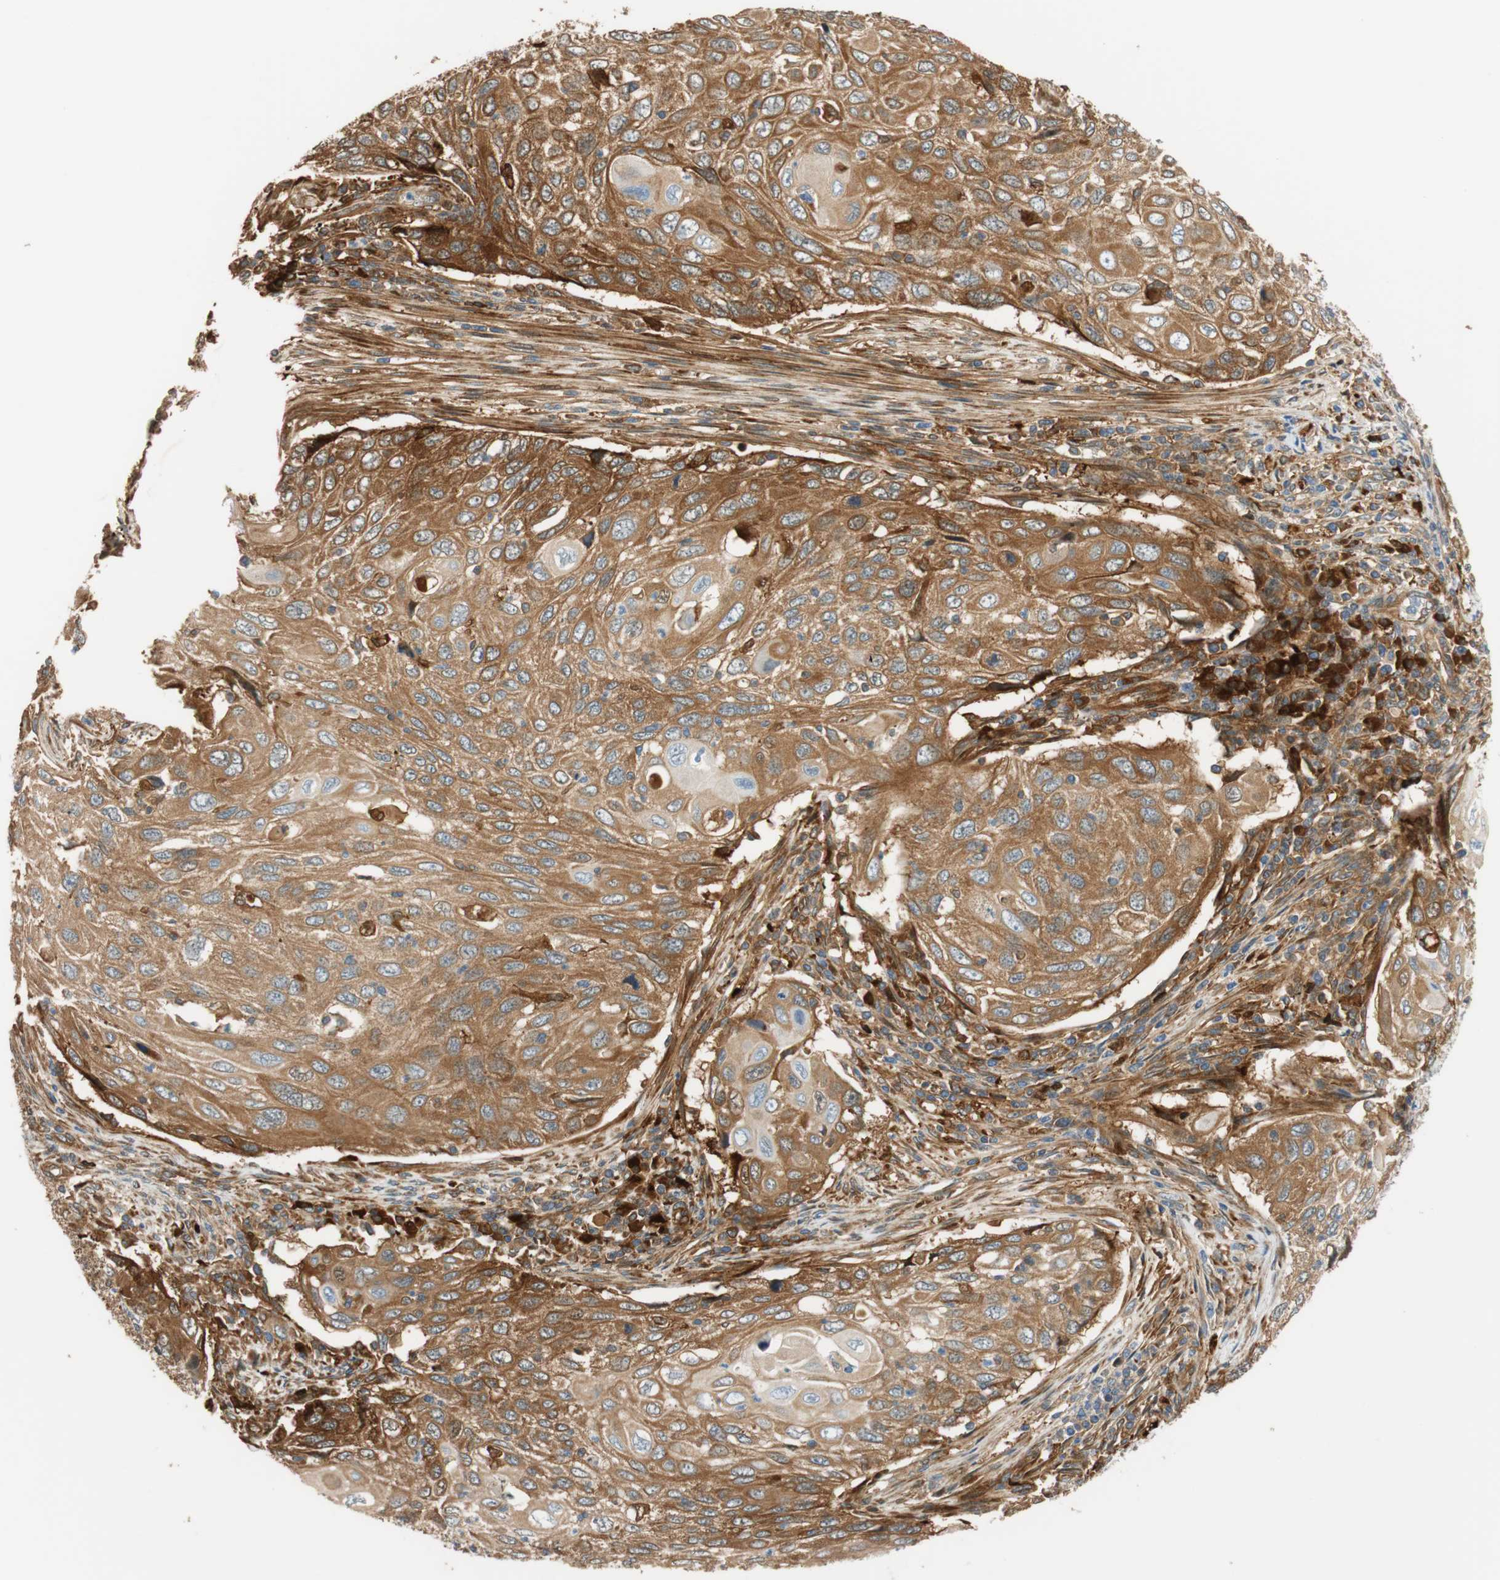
{"staining": {"intensity": "moderate", "quantity": ">75%", "location": "cytoplasmic/membranous"}, "tissue": "cervical cancer", "cell_type": "Tumor cells", "image_type": "cancer", "snomed": [{"axis": "morphology", "description": "Squamous cell carcinoma, NOS"}, {"axis": "topography", "description": "Cervix"}], "caption": "A medium amount of moderate cytoplasmic/membranous staining is appreciated in about >75% of tumor cells in squamous cell carcinoma (cervical) tissue.", "gene": "PARP14", "patient": {"sex": "female", "age": 70}}